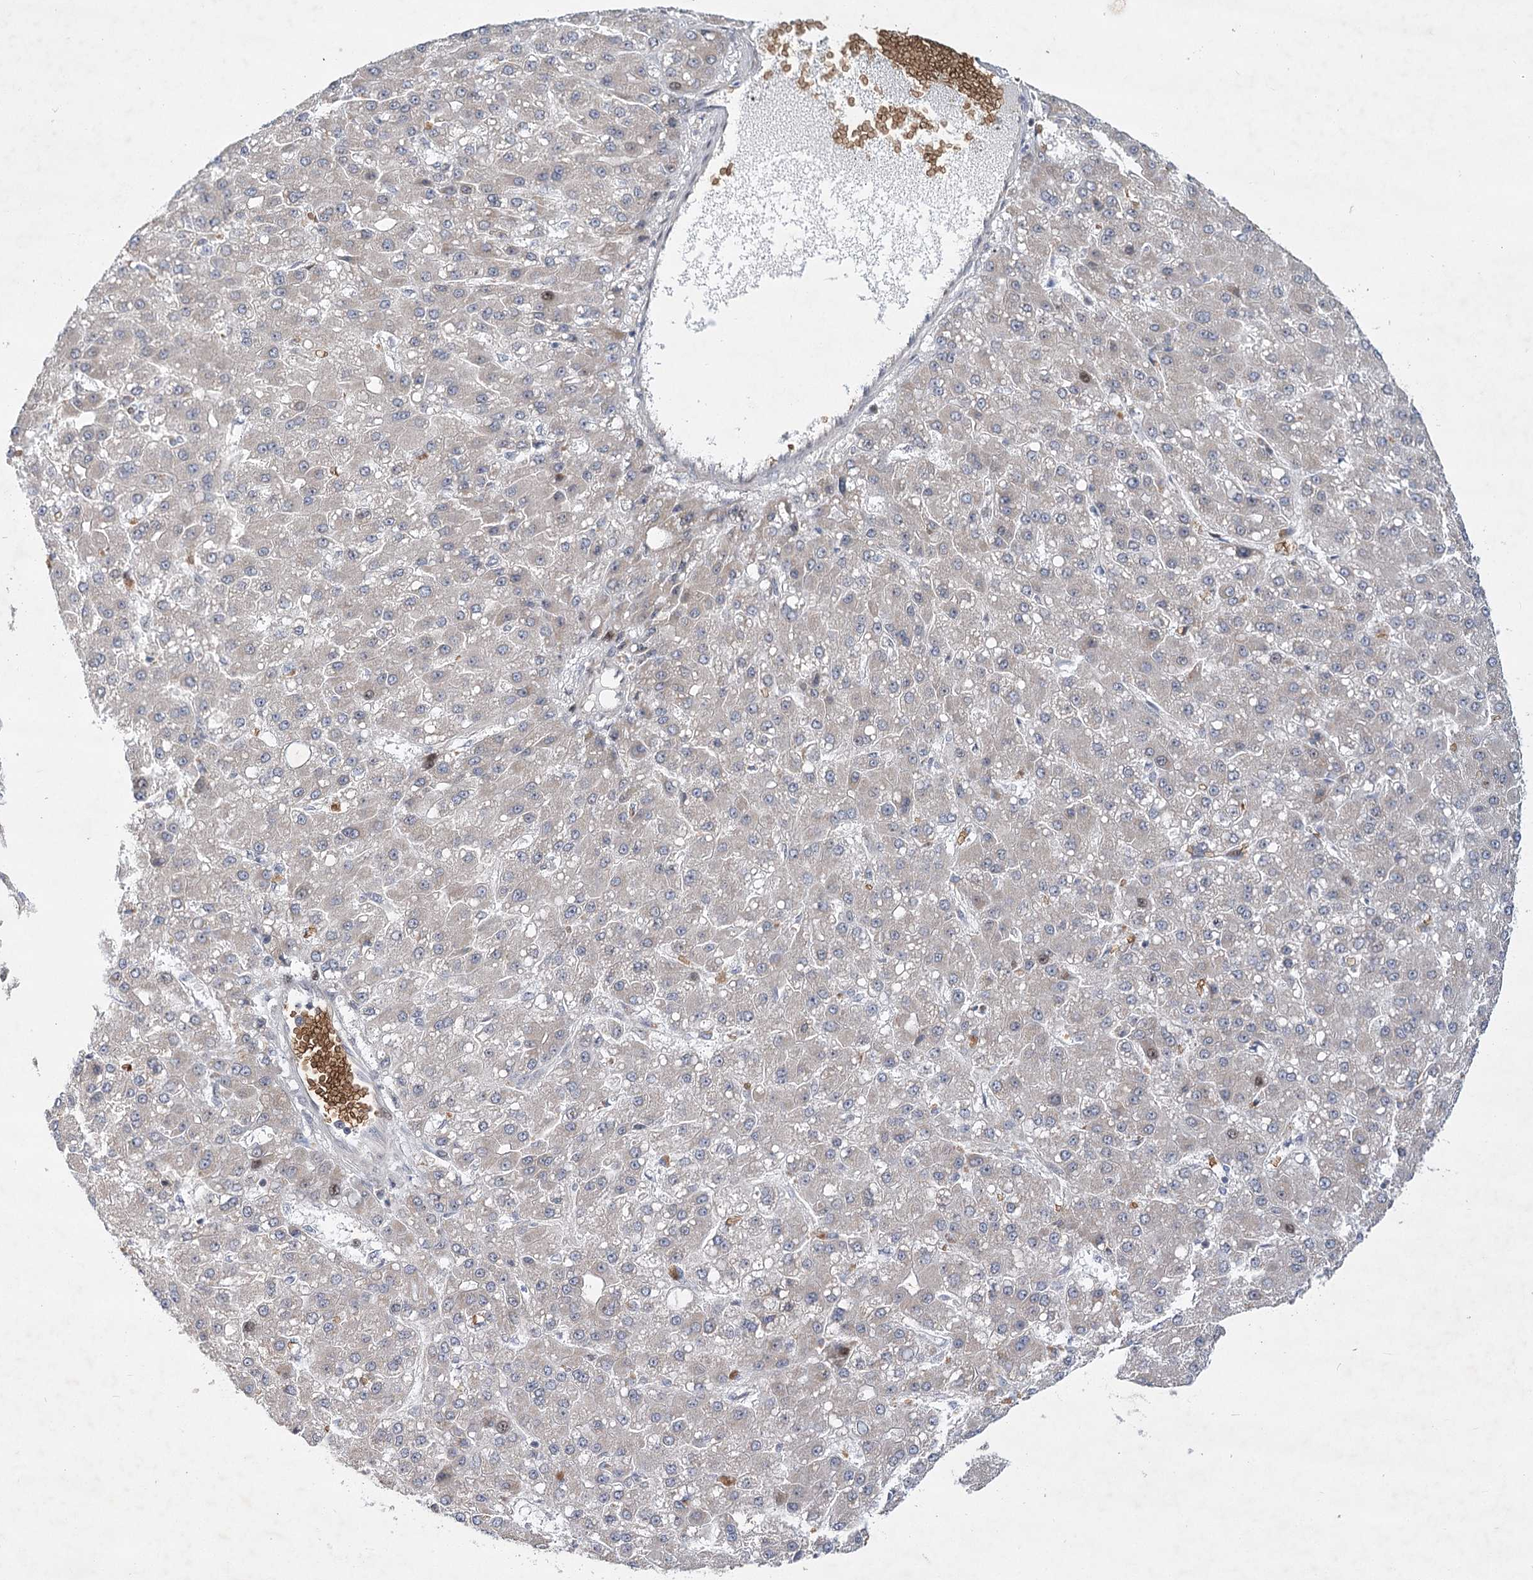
{"staining": {"intensity": "negative", "quantity": "none", "location": "none"}, "tissue": "liver cancer", "cell_type": "Tumor cells", "image_type": "cancer", "snomed": [{"axis": "morphology", "description": "Carcinoma, Hepatocellular, NOS"}, {"axis": "topography", "description": "Liver"}], "caption": "High magnification brightfield microscopy of liver hepatocellular carcinoma stained with DAB (brown) and counterstained with hematoxylin (blue): tumor cells show no significant staining.", "gene": "NSMCE4A", "patient": {"sex": "male", "age": 67}}